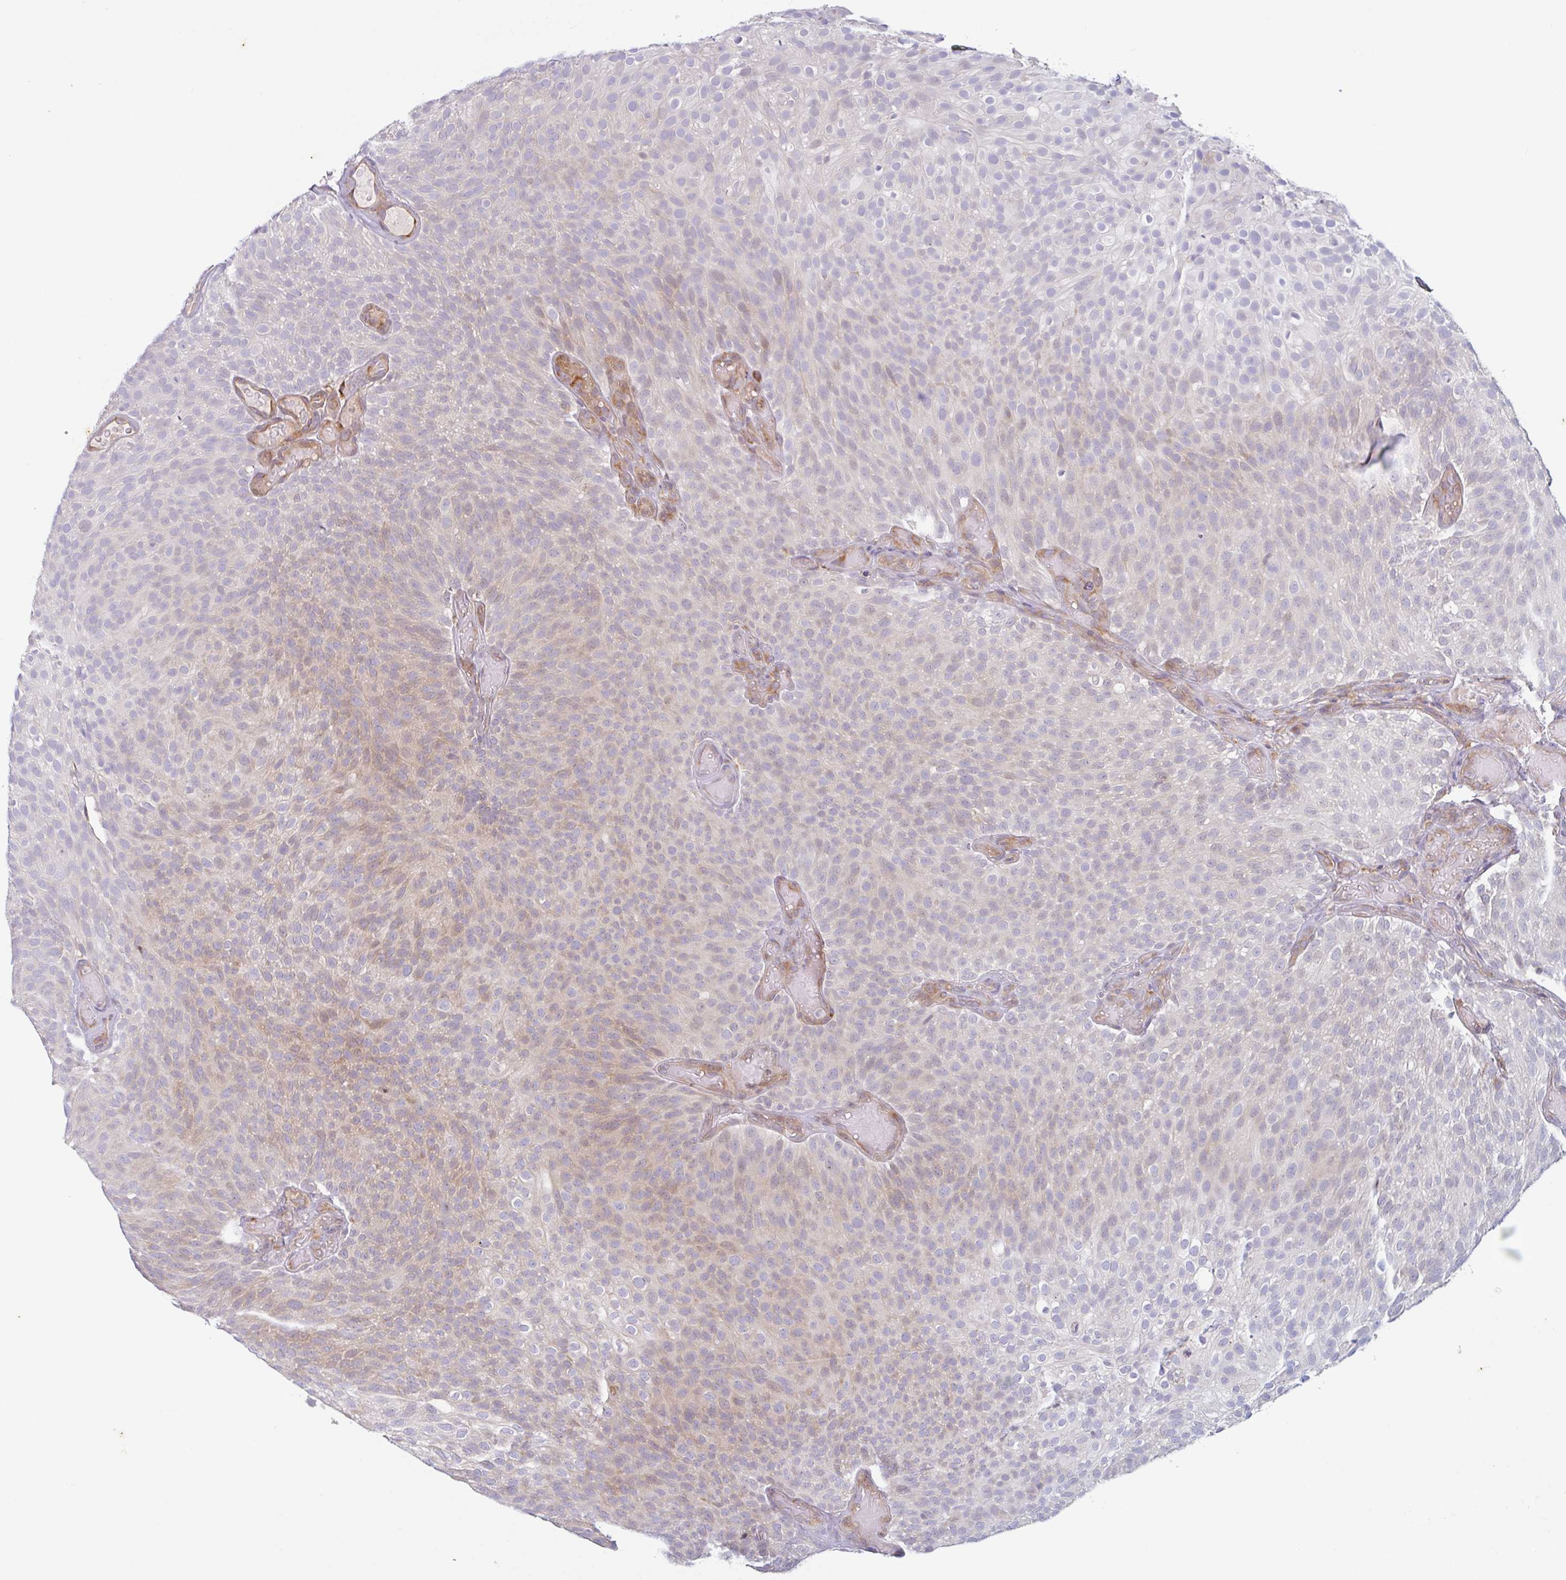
{"staining": {"intensity": "weak", "quantity": "<25%", "location": "cytoplasmic/membranous"}, "tissue": "urothelial cancer", "cell_type": "Tumor cells", "image_type": "cancer", "snomed": [{"axis": "morphology", "description": "Urothelial carcinoma, Low grade"}, {"axis": "topography", "description": "Urinary bladder"}], "caption": "The histopathology image reveals no staining of tumor cells in urothelial cancer.", "gene": "RIT1", "patient": {"sex": "male", "age": 78}}